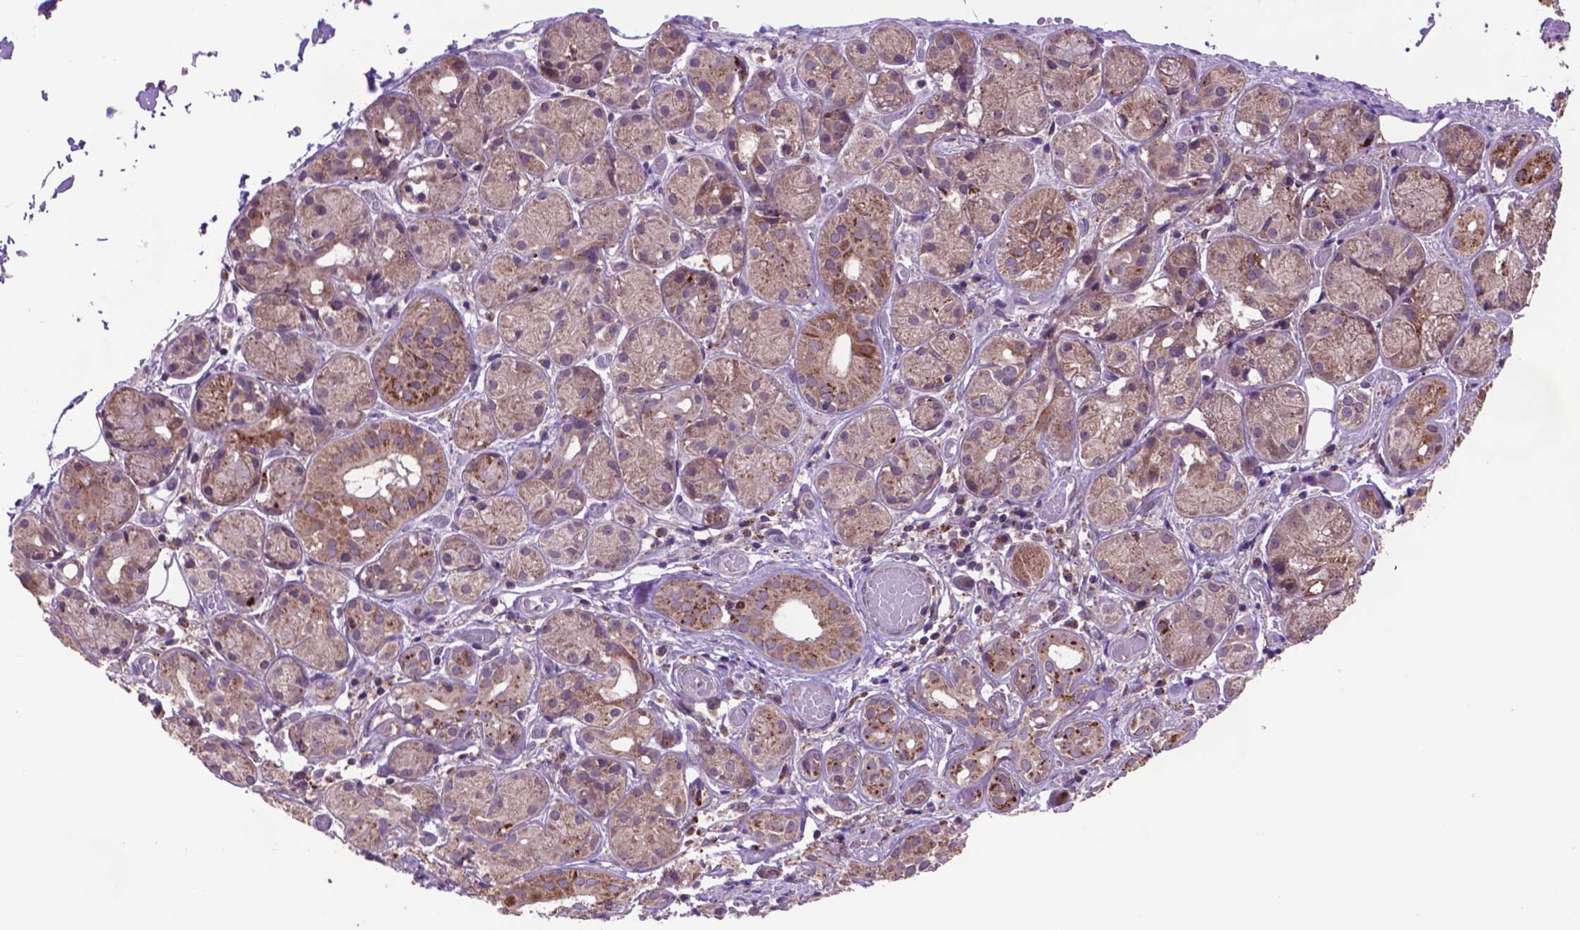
{"staining": {"intensity": "moderate", "quantity": ">75%", "location": "cytoplasmic/membranous"}, "tissue": "salivary gland", "cell_type": "Glandular cells", "image_type": "normal", "snomed": [{"axis": "morphology", "description": "Normal tissue, NOS"}, {"axis": "topography", "description": "Salivary gland"}, {"axis": "topography", "description": "Peripheral nerve tissue"}], "caption": "Moderate cytoplasmic/membranous protein staining is identified in about >75% of glandular cells in salivary gland. Using DAB (3,3'-diaminobenzidine) (brown) and hematoxylin (blue) stains, captured at high magnification using brightfield microscopy.", "gene": "GLB1", "patient": {"sex": "male", "age": 71}}